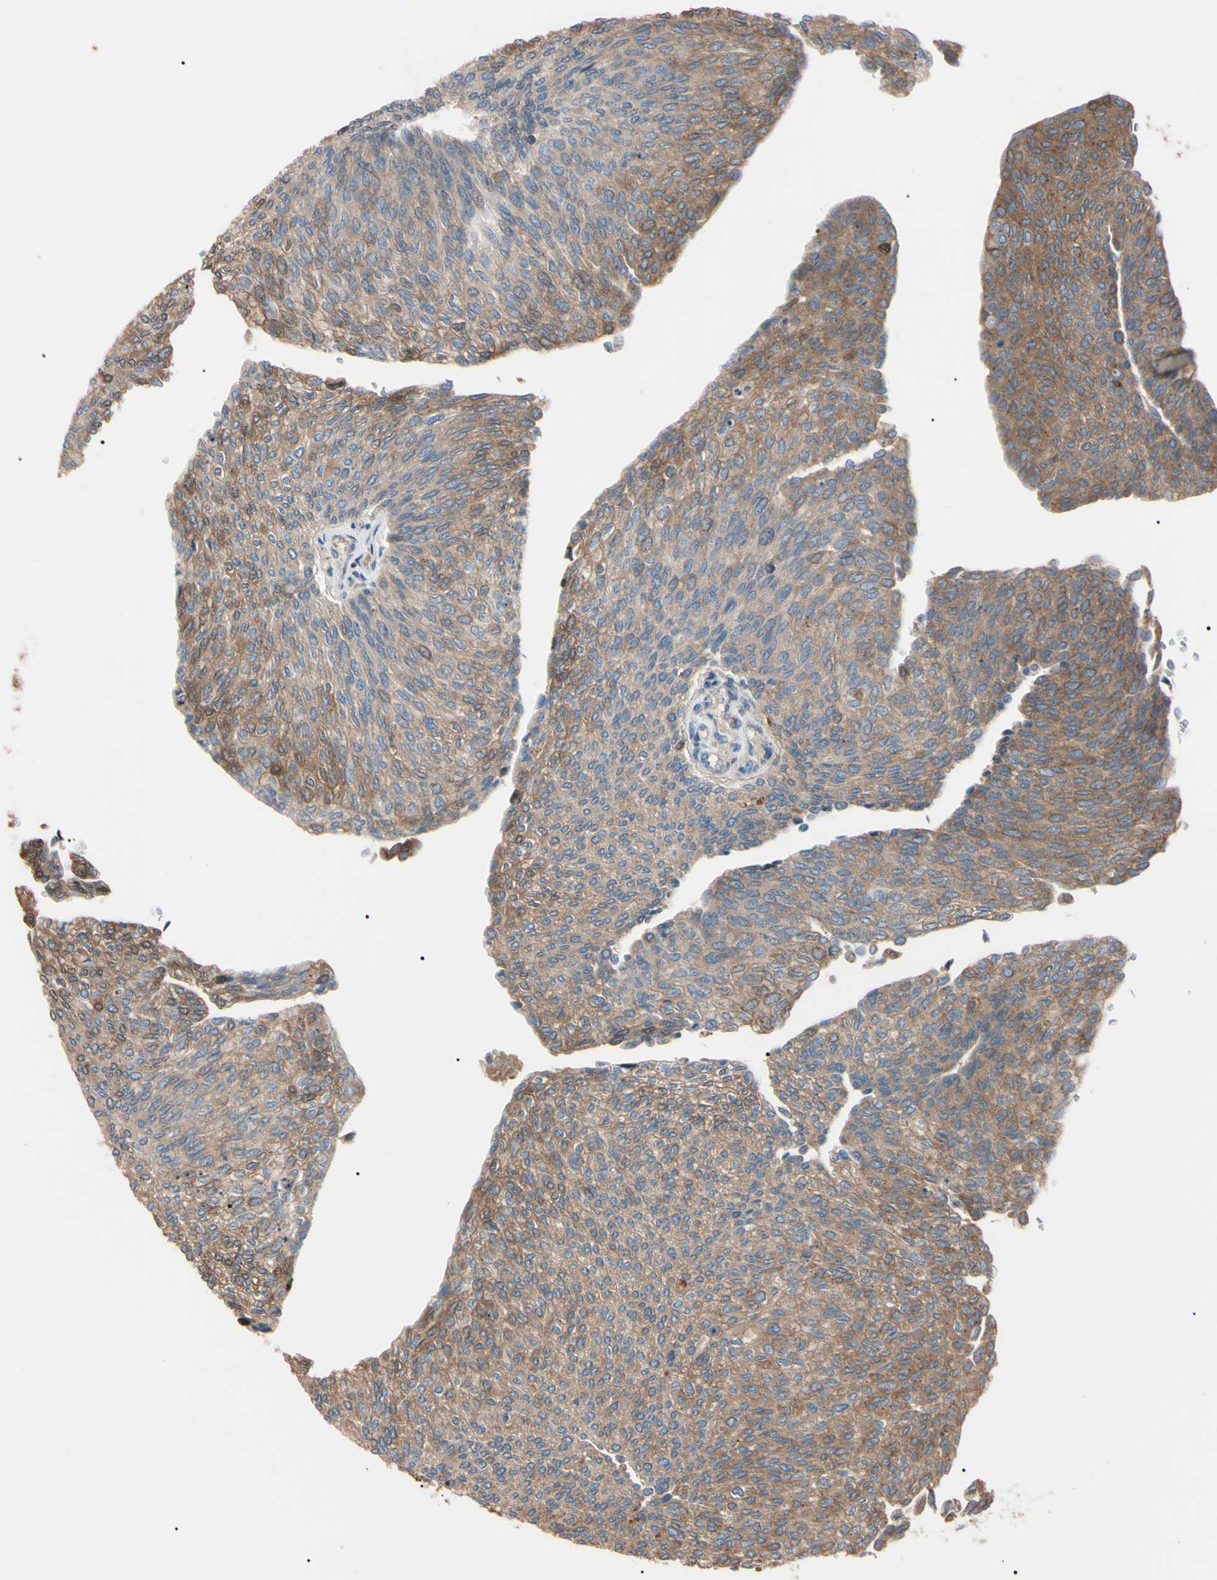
{"staining": {"intensity": "moderate", "quantity": "25%-75%", "location": "cytoplasmic/membranous"}, "tissue": "urothelial cancer", "cell_type": "Tumor cells", "image_type": "cancer", "snomed": [{"axis": "morphology", "description": "Urothelial carcinoma, Low grade"}, {"axis": "topography", "description": "Urinary bladder"}], "caption": "This is a photomicrograph of IHC staining of low-grade urothelial carcinoma, which shows moderate expression in the cytoplasmic/membranous of tumor cells.", "gene": "PRKACA", "patient": {"sex": "female", "age": 79}}